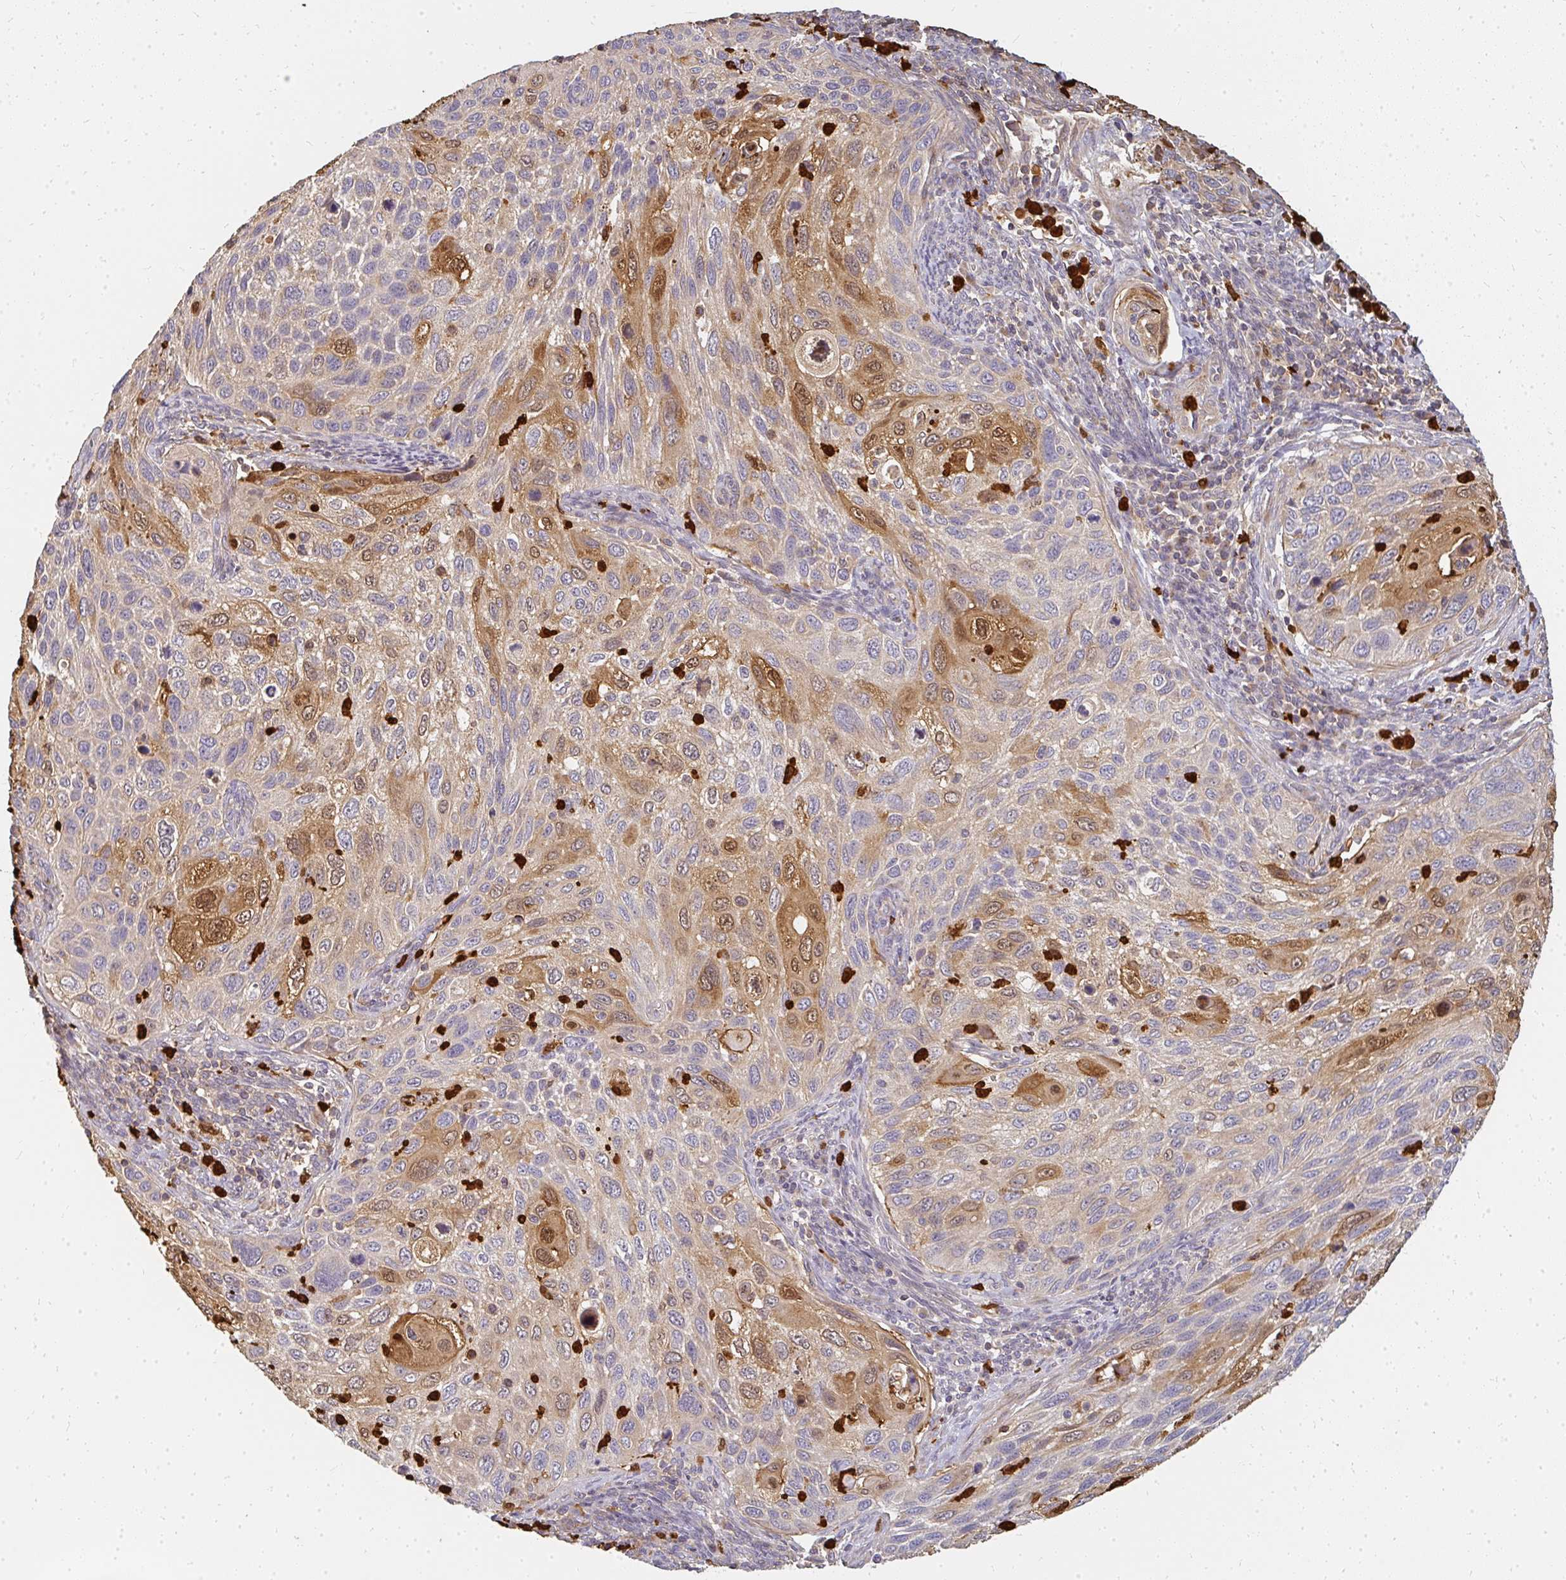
{"staining": {"intensity": "moderate", "quantity": "25%-75%", "location": "cytoplasmic/membranous,nuclear"}, "tissue": "cervical cancer", "cell_type": "Tumor cells", "image_type": "cancer", "snomed": [{"axis": "morphology", "description": "Squamous cell carcinoma, NOS"}, {"axis": "topography", "description": "Cervix"}], "caption": "DAB (3,3'-diaminobenzidine) immunohistochemical staining of human cervical squamous cell carcinoma displays moderate cytoplasmic/membranous and nuclear protein staining in about 25%-75% of tumor cells. (DAB (3,3'-diaminobenzidine) IHC with brightfield microscopy, high magnification).", "gene": "CNTRL", "patient": {"sex": "female", "age": 70}}